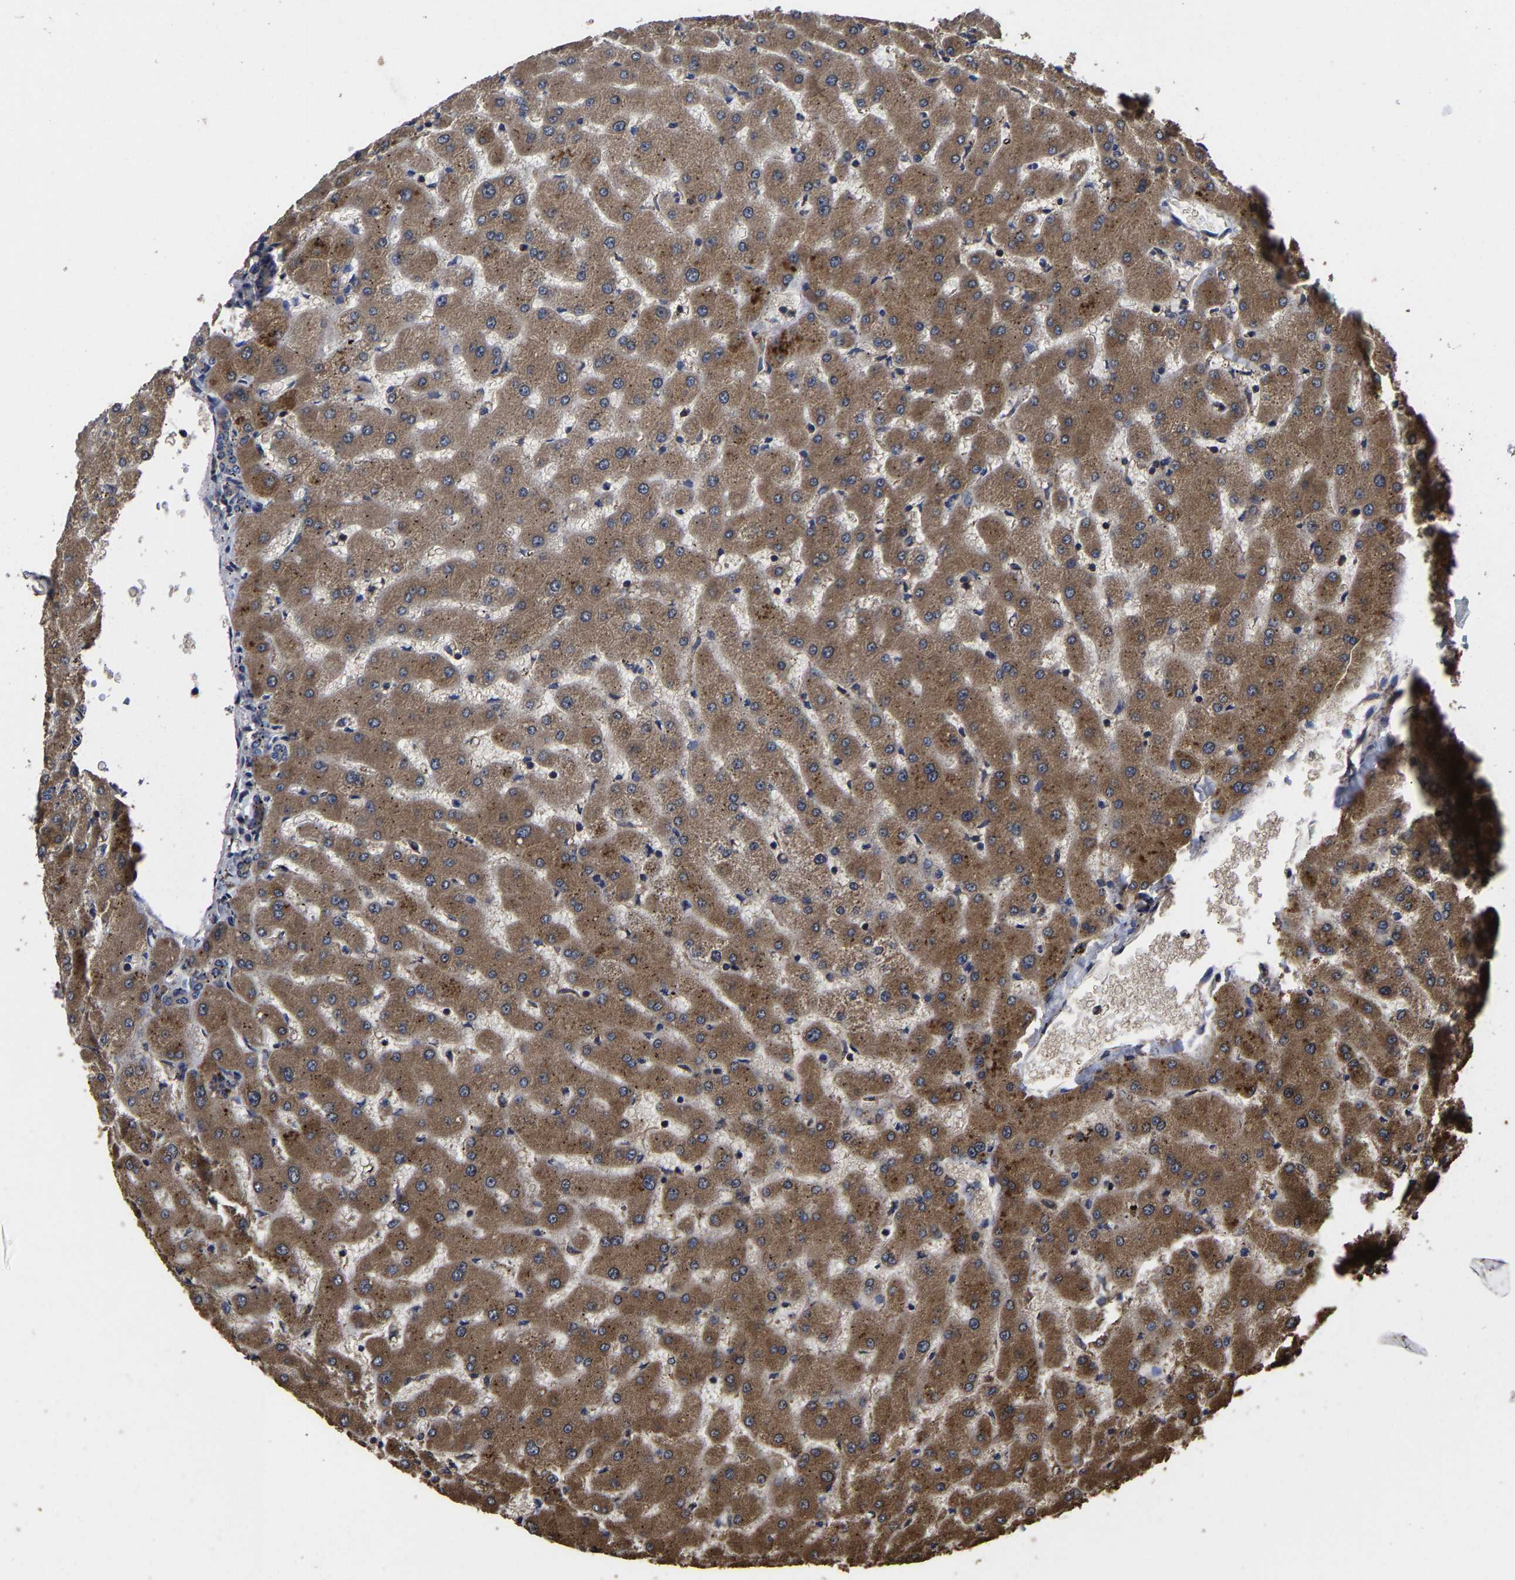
{"staining": {"intensity": "weak", "quantity": ">75%", "location": "cytoplasmic/membranous"}, "tissue": "liver", "cell_type": "Cholangiocytes", "image_type": "normal", "snomed": [{"axis": "morphology", "description": "Normal tissue, NOS"}, {"axis": "topography", "description": "Liver"}], "caption": "Liver stained with IHC displays weak cytoplasmic/membranous expression in about >75% of cholangiocytes. The staining was performed using DAB (3,3'-diaminobenzidine) to visualize the protein expression in brown, while the nuclei were stained in blue with hematoxylin (Magnification: 20x).", "gene": "ITCH", "patient": {"sex": "female", "age": 63}}